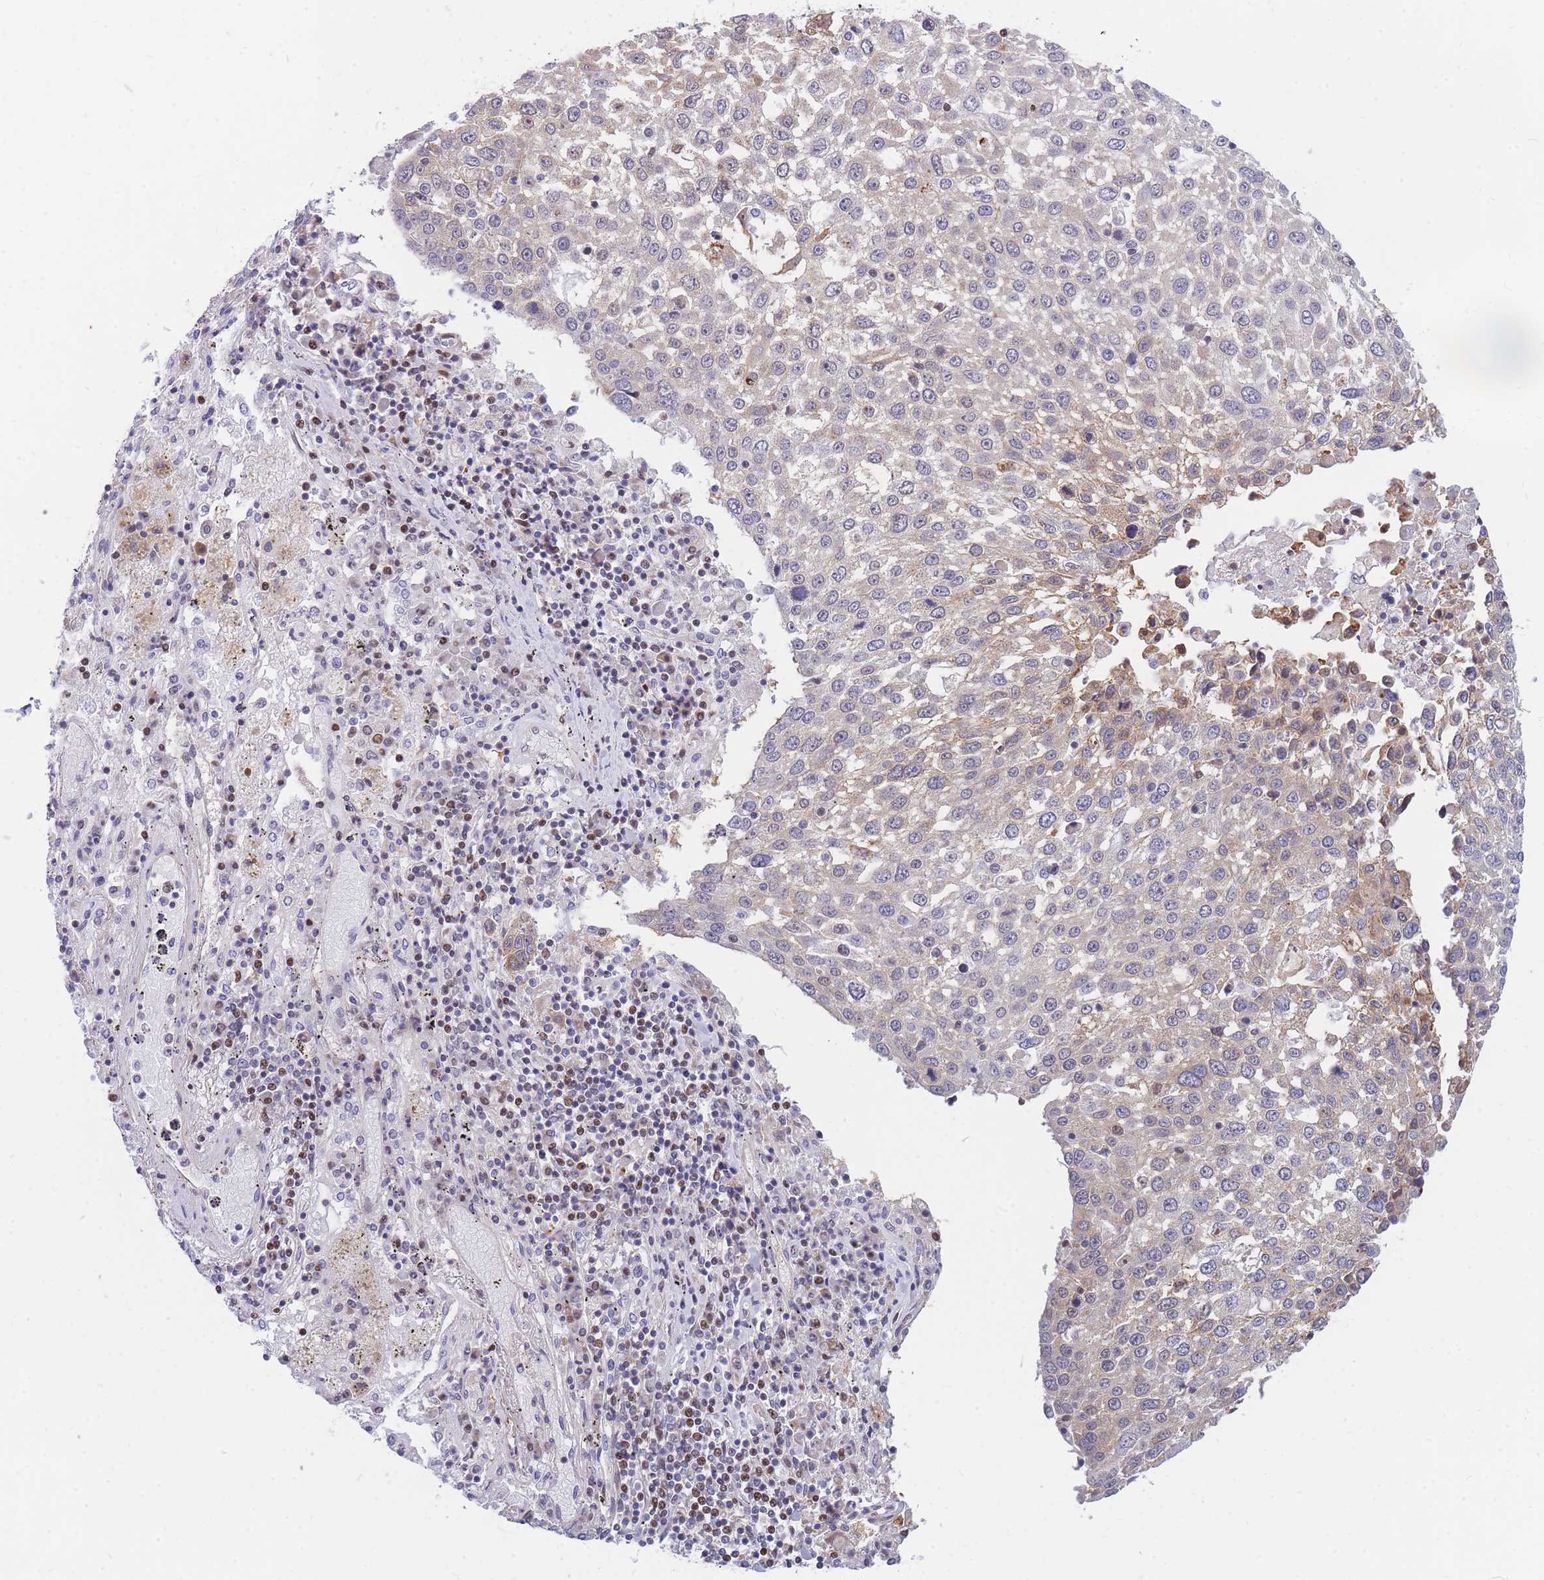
{"staining": {"intensity": "weak", "quantity": "<25%", "location": "cytoplasmic/membranous"}, "tissue": "lung cancer", "cell_type": "Tumor cells", "image_type": "cancer", "snomed": [{"axis": "morphology", "description": "Squamous cell carcinoma, NOS"}, {"axis": "topography", "description": "Lung"}], "caption": "Immunohistochemistry of human lung cancer (squamous cell carcinoma) displays no expression in tumor cells.", "gene": "CRACD", "patient": {"sex": "male", "age": 65}}